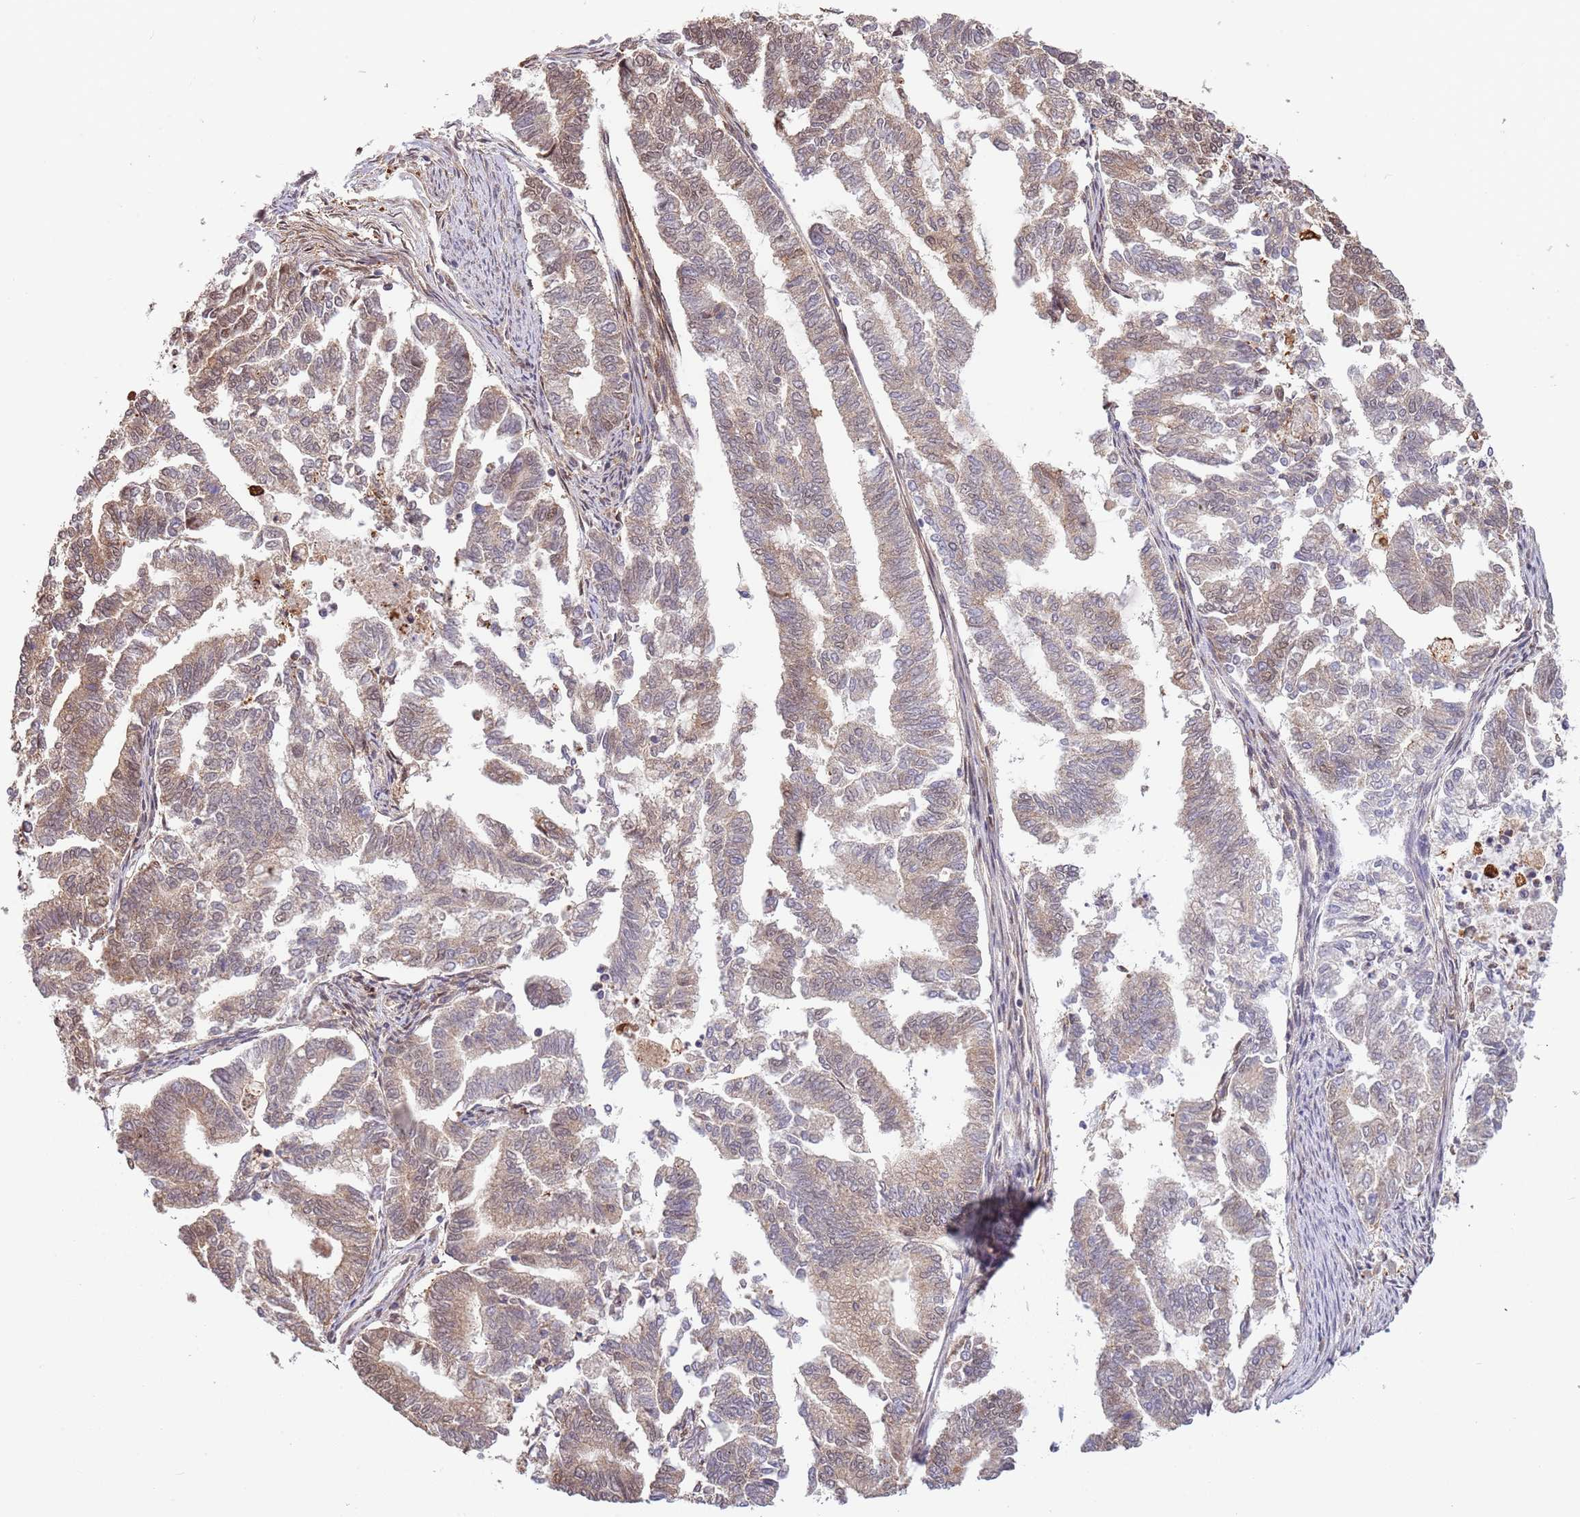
{"staining": {"intensity": "weak", "quantity": "25%-75%", "location": "cytoplasmic/membranous,nuclear"}, "tissue": "endometrial cancer", "cell_type": "Tumor cells", "image_type": "cancer", "snomed": [{"axis": "morphology", "description": "Adenocarcinoma, NOS"}, {"axis": "topography", "description": "Endometrium"}], "caption": "A high-resolution histopathology image shows IHC staining of endometrial adenocarcinoma, which demonstrates weak cytoplasmic/membranous and nuclear staining in about 25%-75% of tumor cells.", "gene": "PLSCR5", "patient": {"sex": "female", "age": 79}}